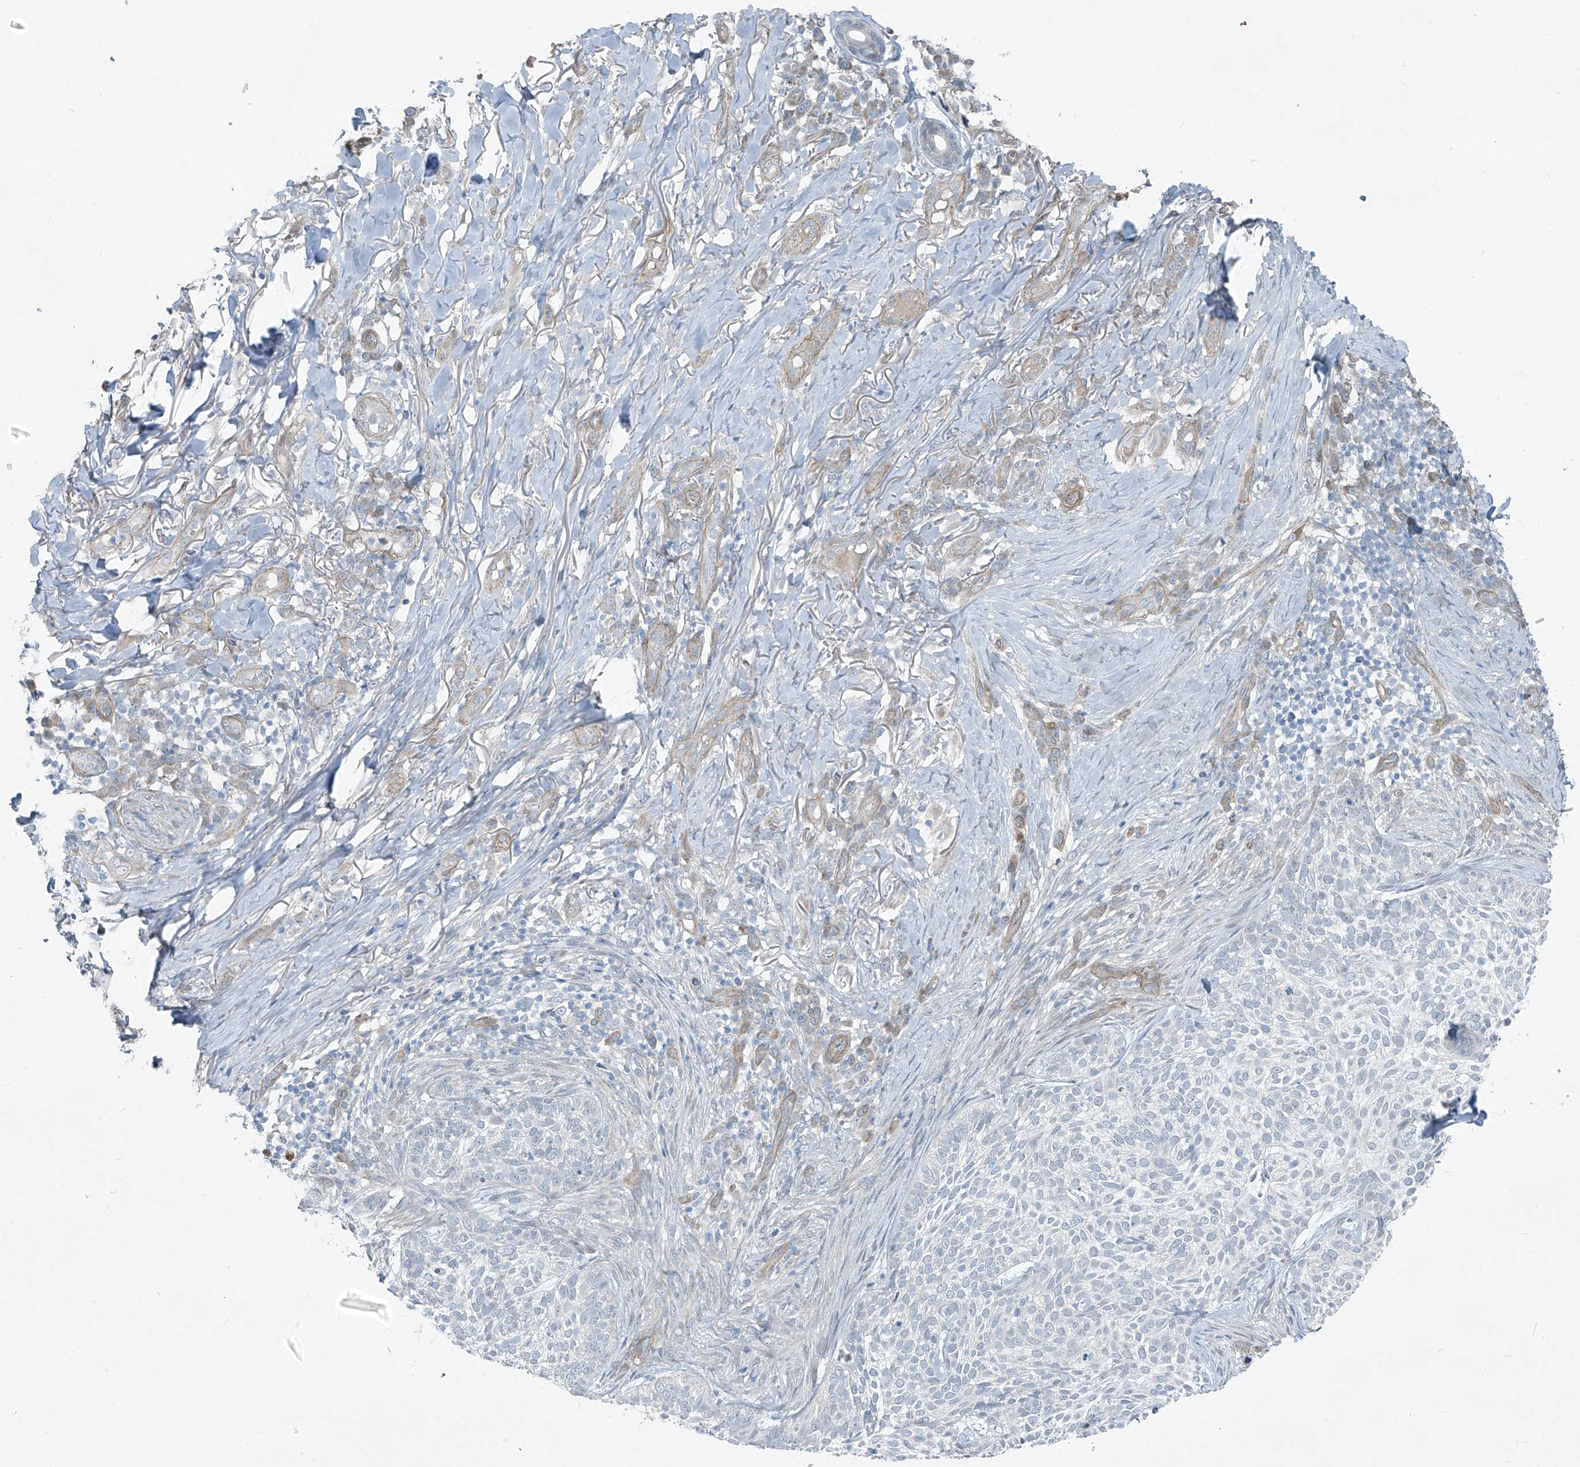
{"staining": {"intensity": "negative", "quantity": "none", "location": "none"}, "tissue": "skin cancer", "cell_type": "Tumor cells", "image_type": "cancer", "snomed": [{"axis": "morphology", "description": "Basal cell carcinoma"}, {"axis": "topography", "description": "Skin"}], "caption": "Tumor cells are negative for brown protein staining in basal cell carcinoma (skin).", "gene": "TNS2", "patient": {"sex": "female", "age": 64}}